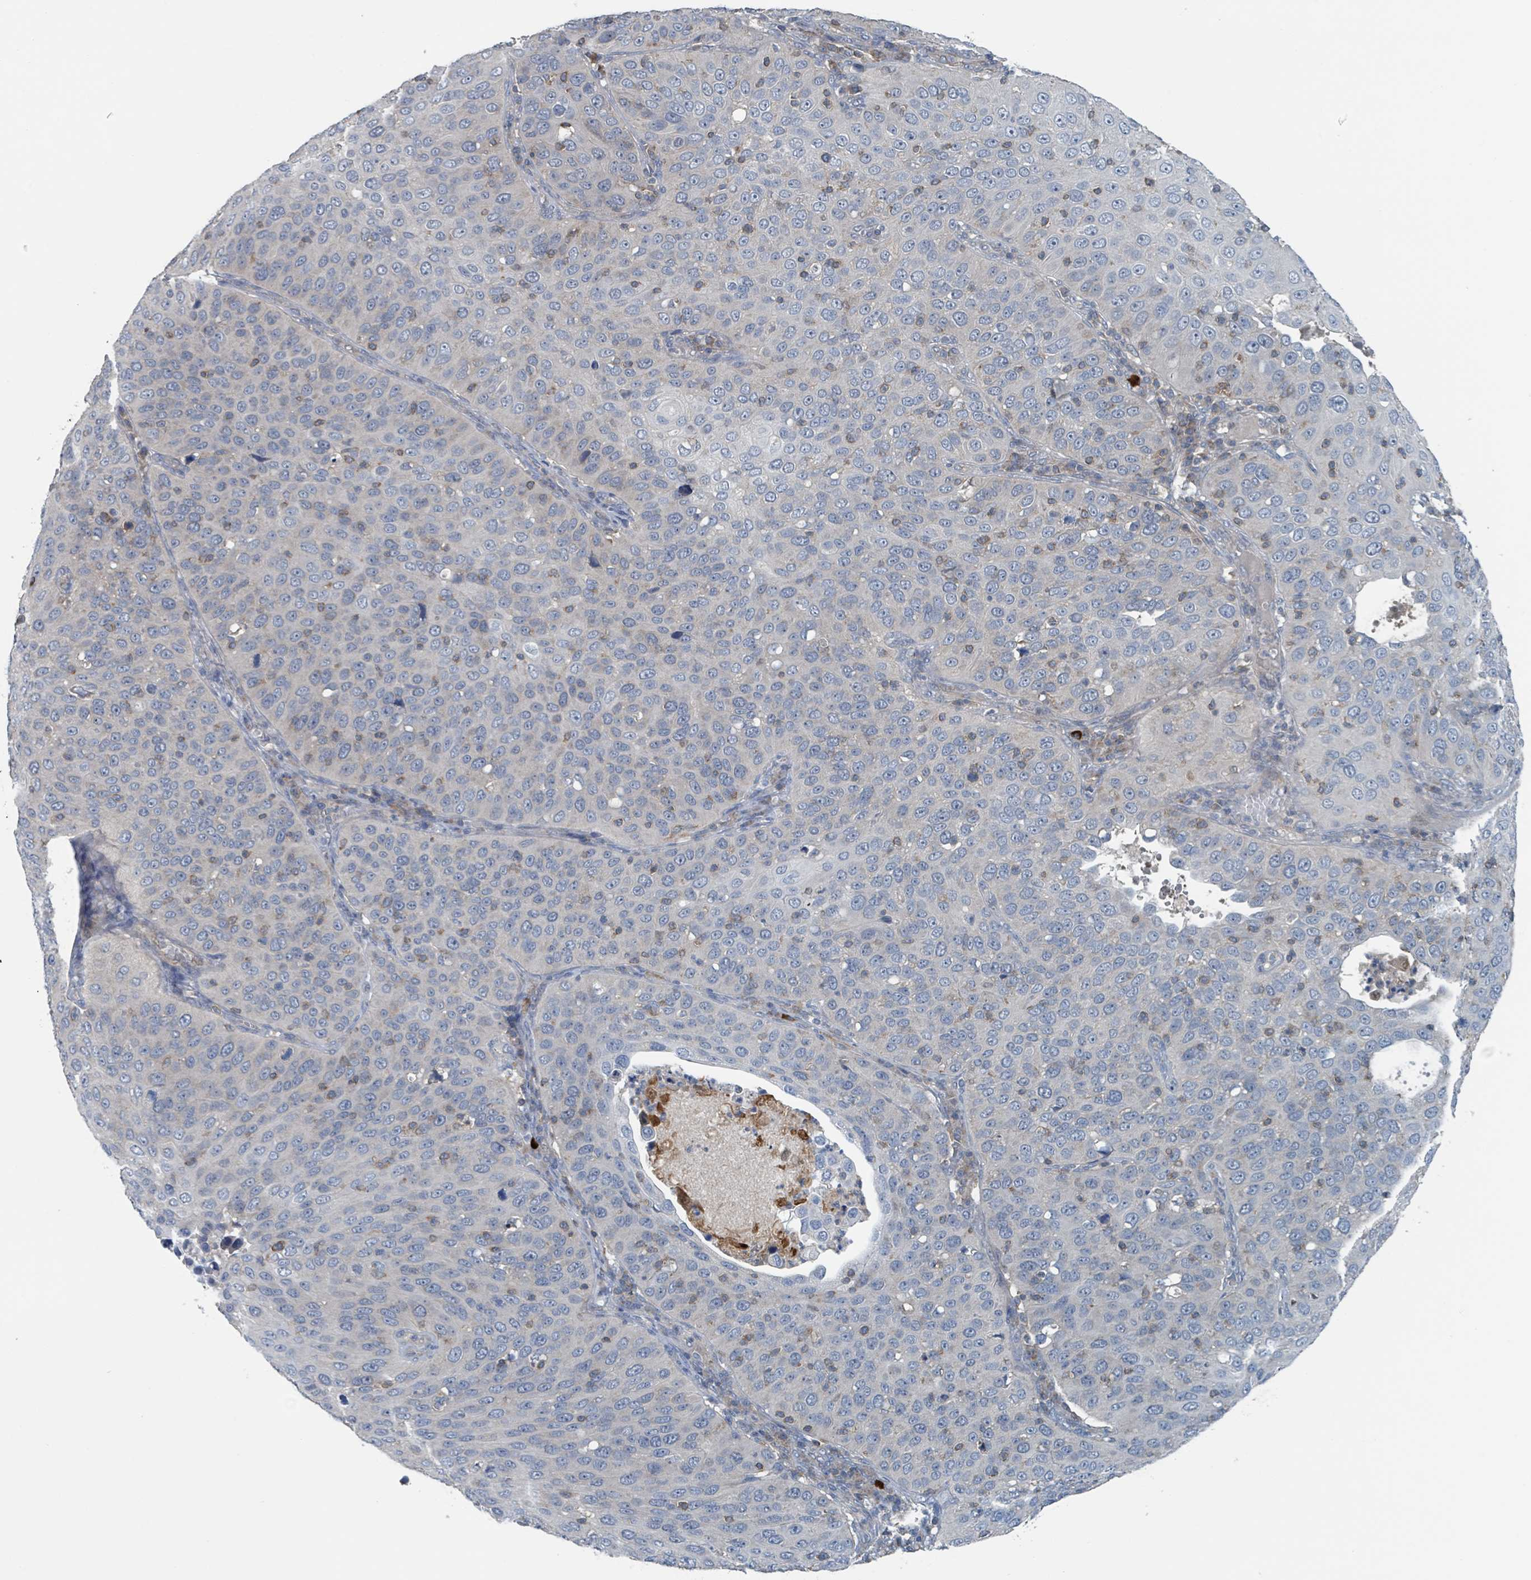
{"staining": {"intensity": "moderate", "quantity": "<25%", "location": "cytoplasmic/membranous"}, "tissue": "cervical cancer", "cell_type": "Tumor cells", "image_type": "cancer", "snomed": [{"axis": "morphology", "description": "Squamous cell carcinoma, NOS"}, {"axis": "topography", "description": "Cervix"}], "caption": "Brown immunohistochemical staining in human squamous cell carcinoma (cervical) reveals moderate cytoplasmic/membranous positivity in approximately <25% of tumor cells. Using DAB (3,3'-diaminobenzidine) (brown) and hematoxylin (blue) stains, captured at high magnification using brightfield microscopy.", "gene": "ACBD4", "patient": {"sex": "female", "age": 36}}